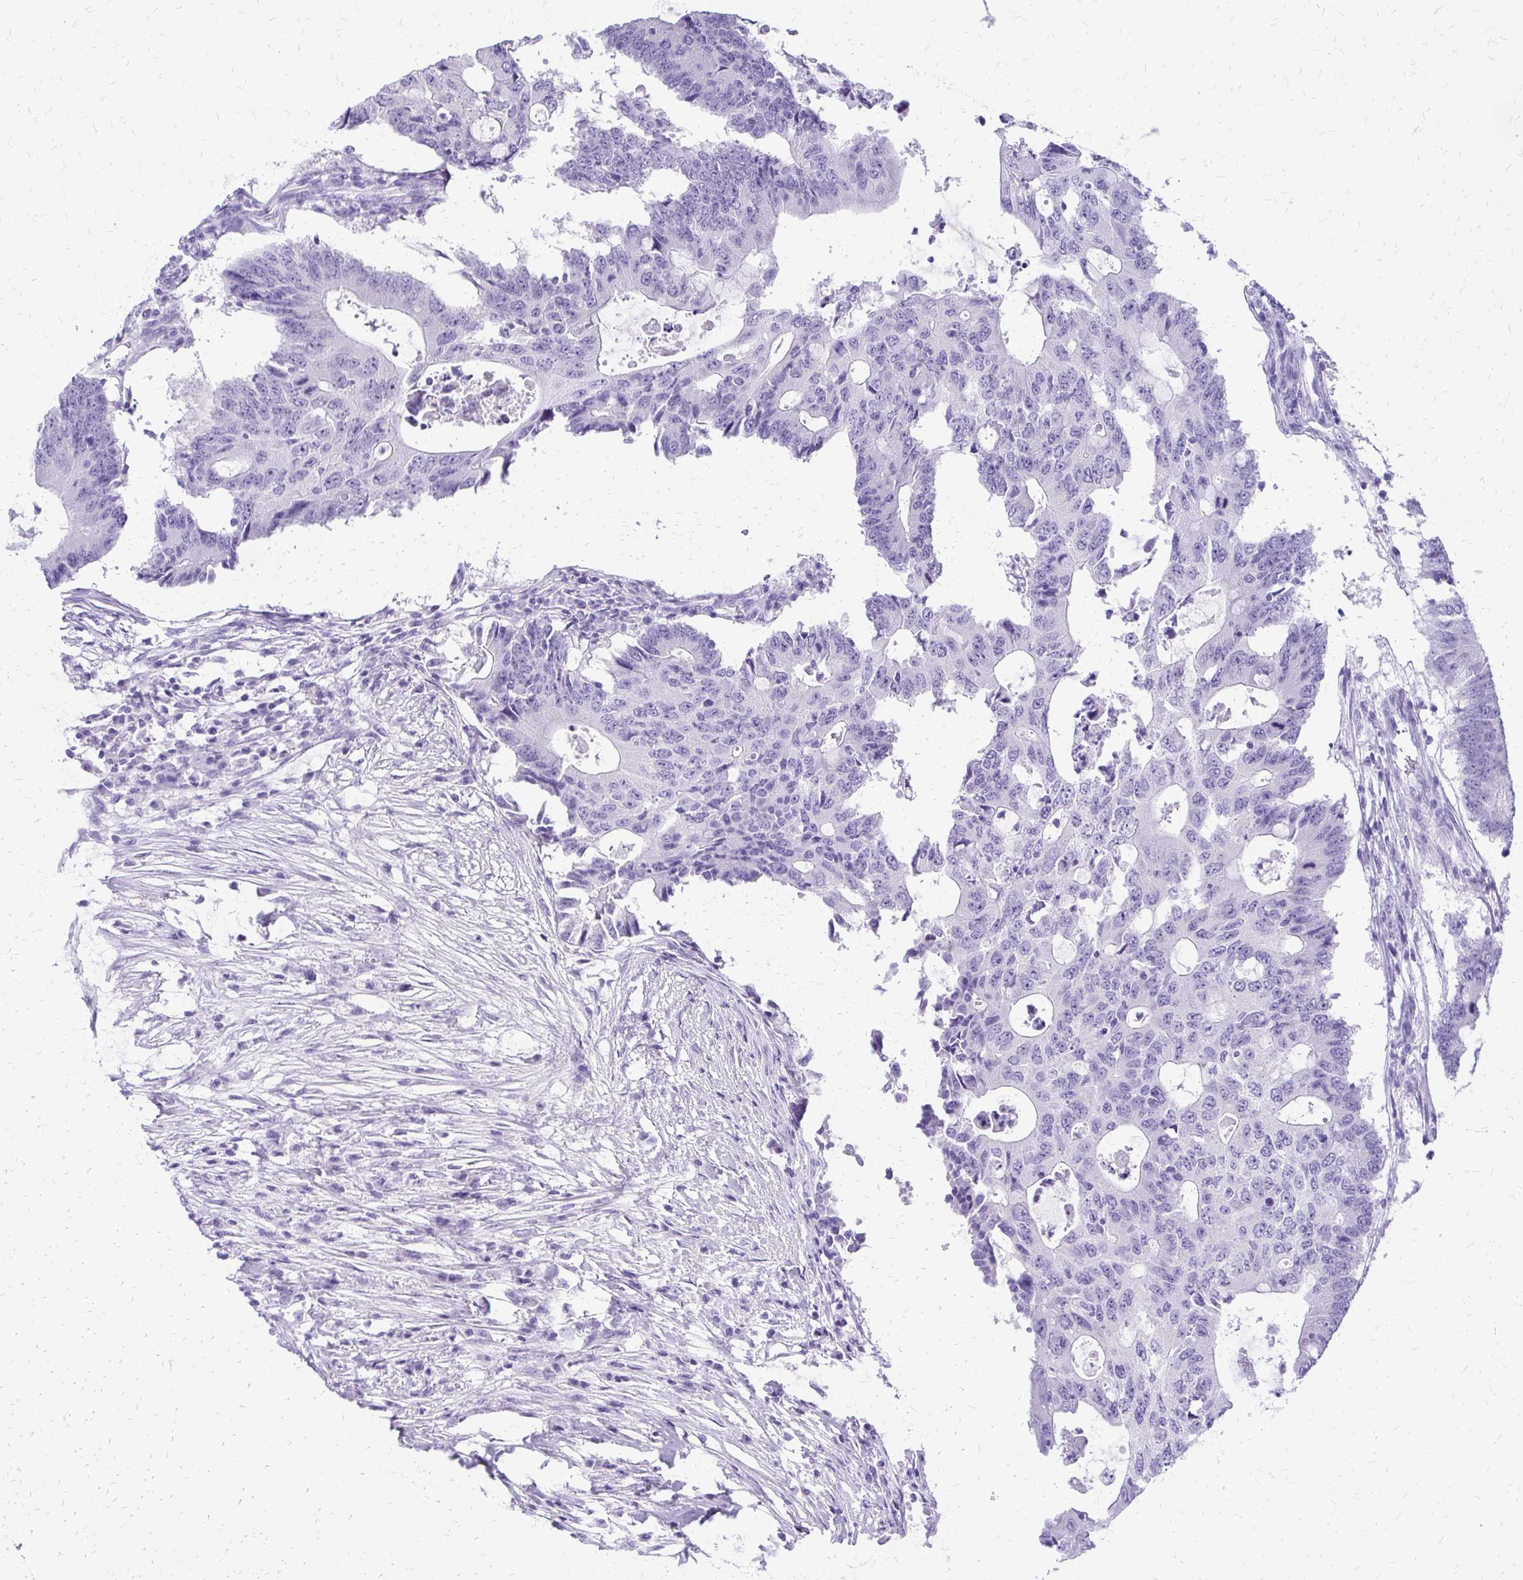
{"staining": {"intensity": "negative", "quantity": "none", "location": "none"}, "tissue": "colorectal cancer", "cell_type": "Tumor cells", "image_type": "cancer", "snomed": [{"axis": "morphology", "description": "Adenocarcinoma, NOS"}, {"axis": "topography", "description": "Colon"}], "caption": "Immunohistochemistry (IHC) of adenocarcinoma (colorectal) displays no positivity in tumor cells. The staining is performed using DAB (3,3'-diaminobenzidine) brown chromogen with nuclei counter-stained in using hematoxylin.", "gene": "SLC32A1", "patient": {"sex": "male", "age": 71}}